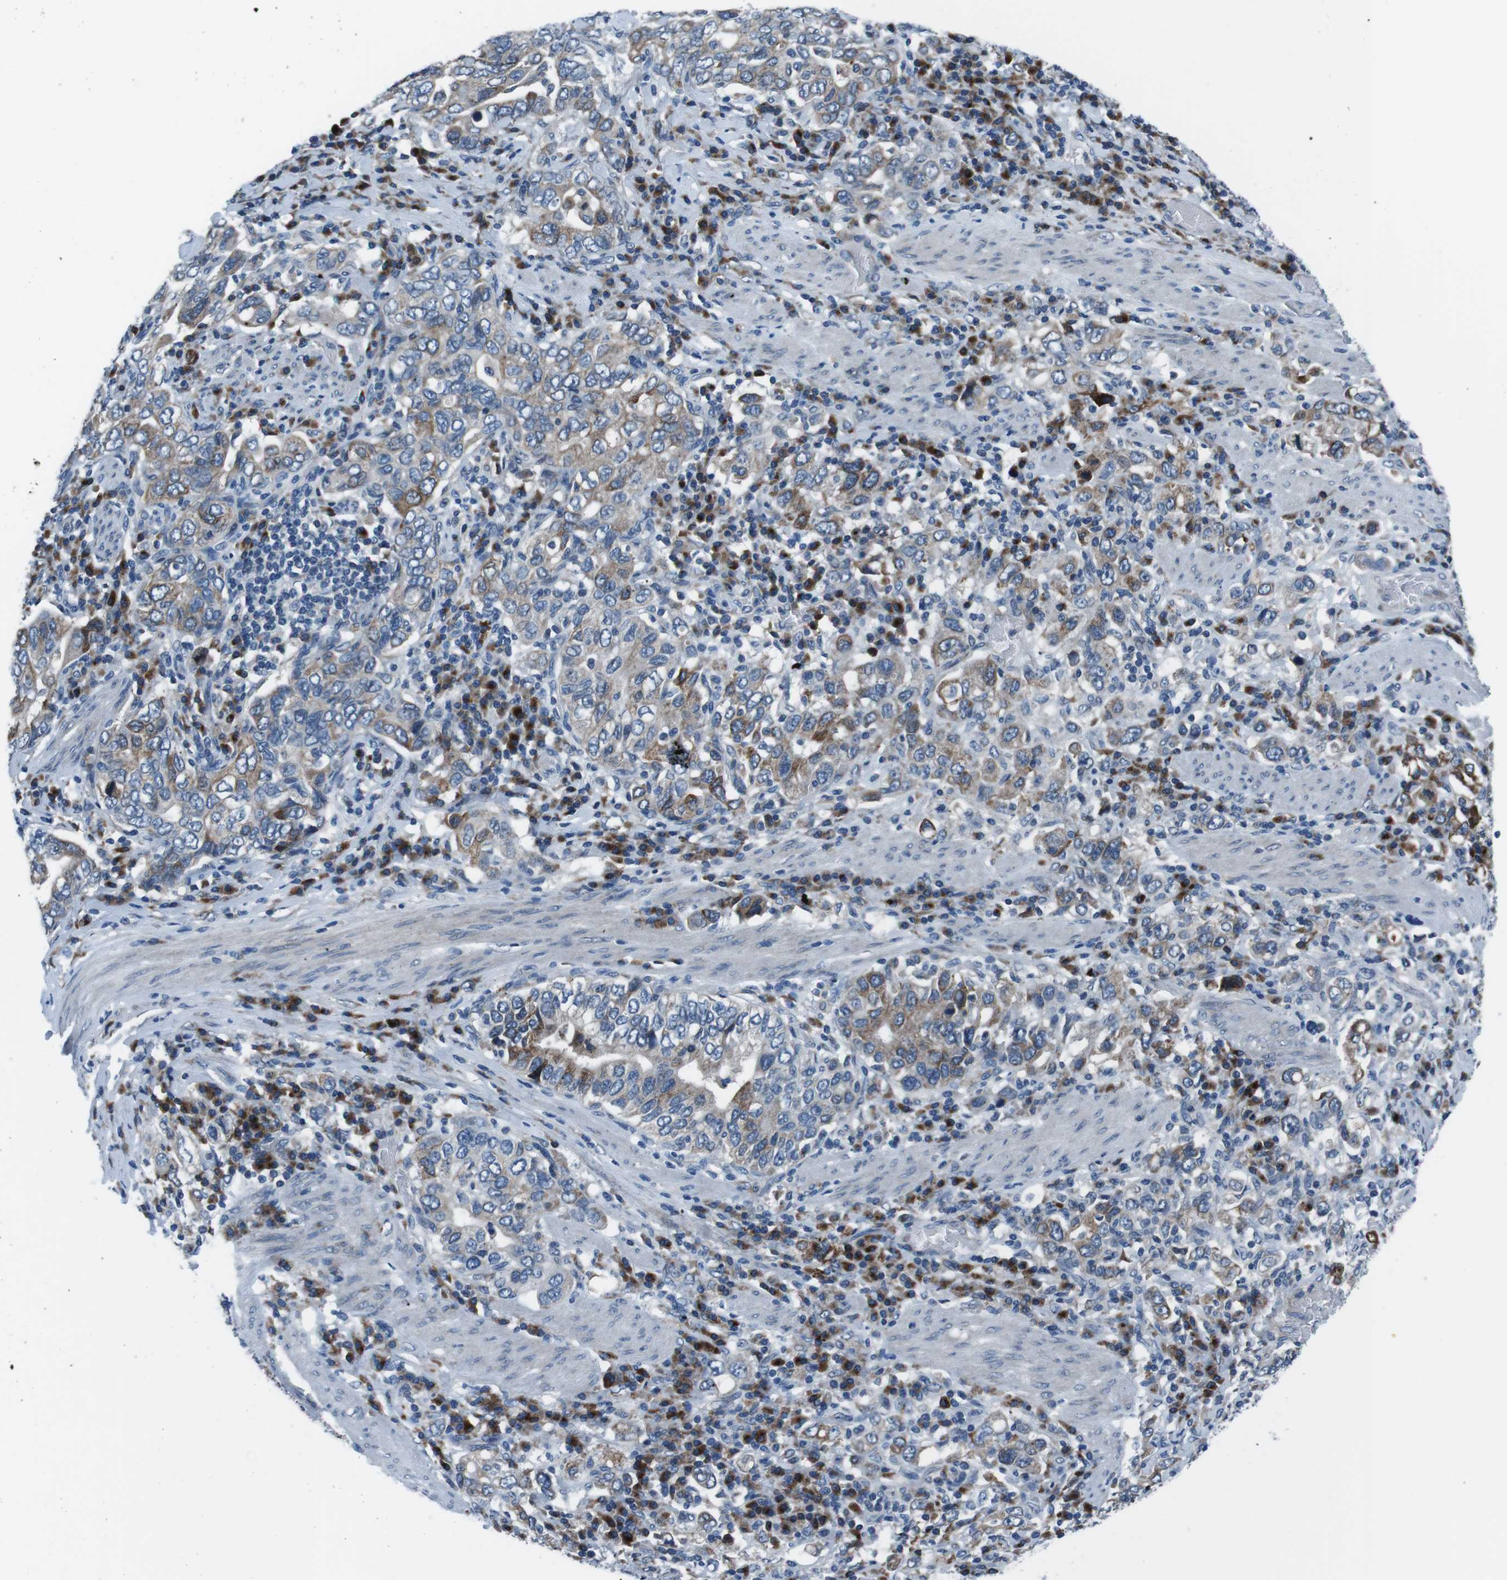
{"staining": {"intensity": "strong", "quantity": "25%-75%", "location": "cytoplasmic/membranous"}, "tissue": "stomach cancer", "cell_type": "Tumor cells", "image_type": "cancer", "snomed": [{"axis": "morphology", "description": "Adenocarcinoma, NOS"}, {"axis": "topography", "description": "Stomach, upper"}], "caption": "The photomicrograph exhibits a brown stain indicating the presence of a protein in the cytoplasmic/membranous of tumor cells in stomach cancer. The staining was performed using DAB (3,3'-diaminobenzidine), with brown indicating positive protein expression. Nuclei are stained blue with hematoxylin.", "gene": "NUCB2", "patient": {"sex": "male", "age": 62}}